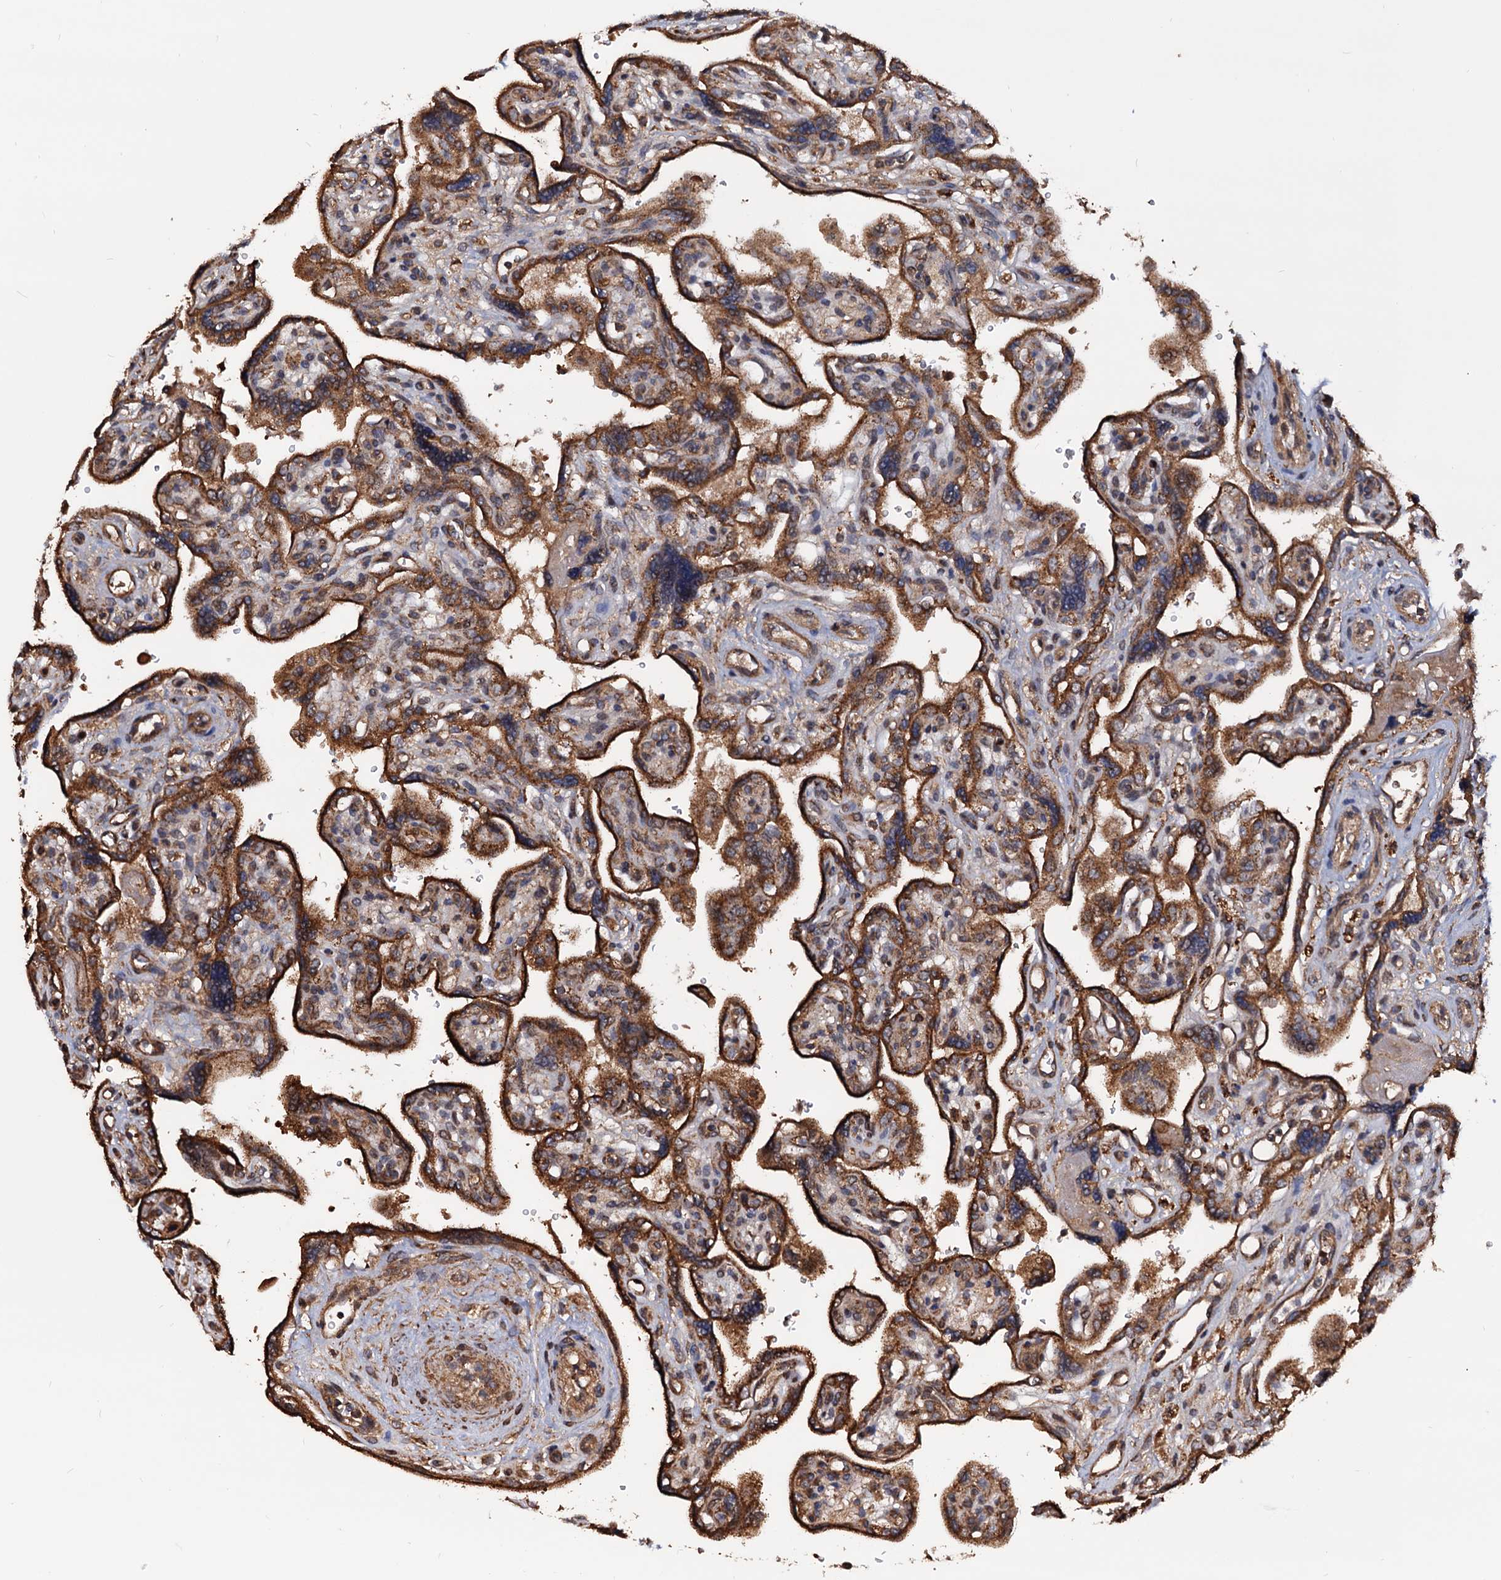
{"staining": {"intensity": "moderate", "quantity": ">75%", "location": "cytoplasmic/membranous"}, "tissue": "placenta", "cell_type": "Trophoblastic cells", "image_type": "normal", "snomed": [{"axis": "morphology", "description": "Normal tissue, NOS"}, {"axis": "topography", "description": "Placenta"}], "caption": "Protein expression analysis of benign human placenta reveals moderate cytoplasmic/membranous expression in about >75% of trophoblastic cells. The staining was performed using DAB to visualize the protein expression in brown, while the nuclei were stained in blue with hematoxylin (Magnification: 20x).", "gene": "MRPL42", "patient": {"sex": "female", "age": 39}}